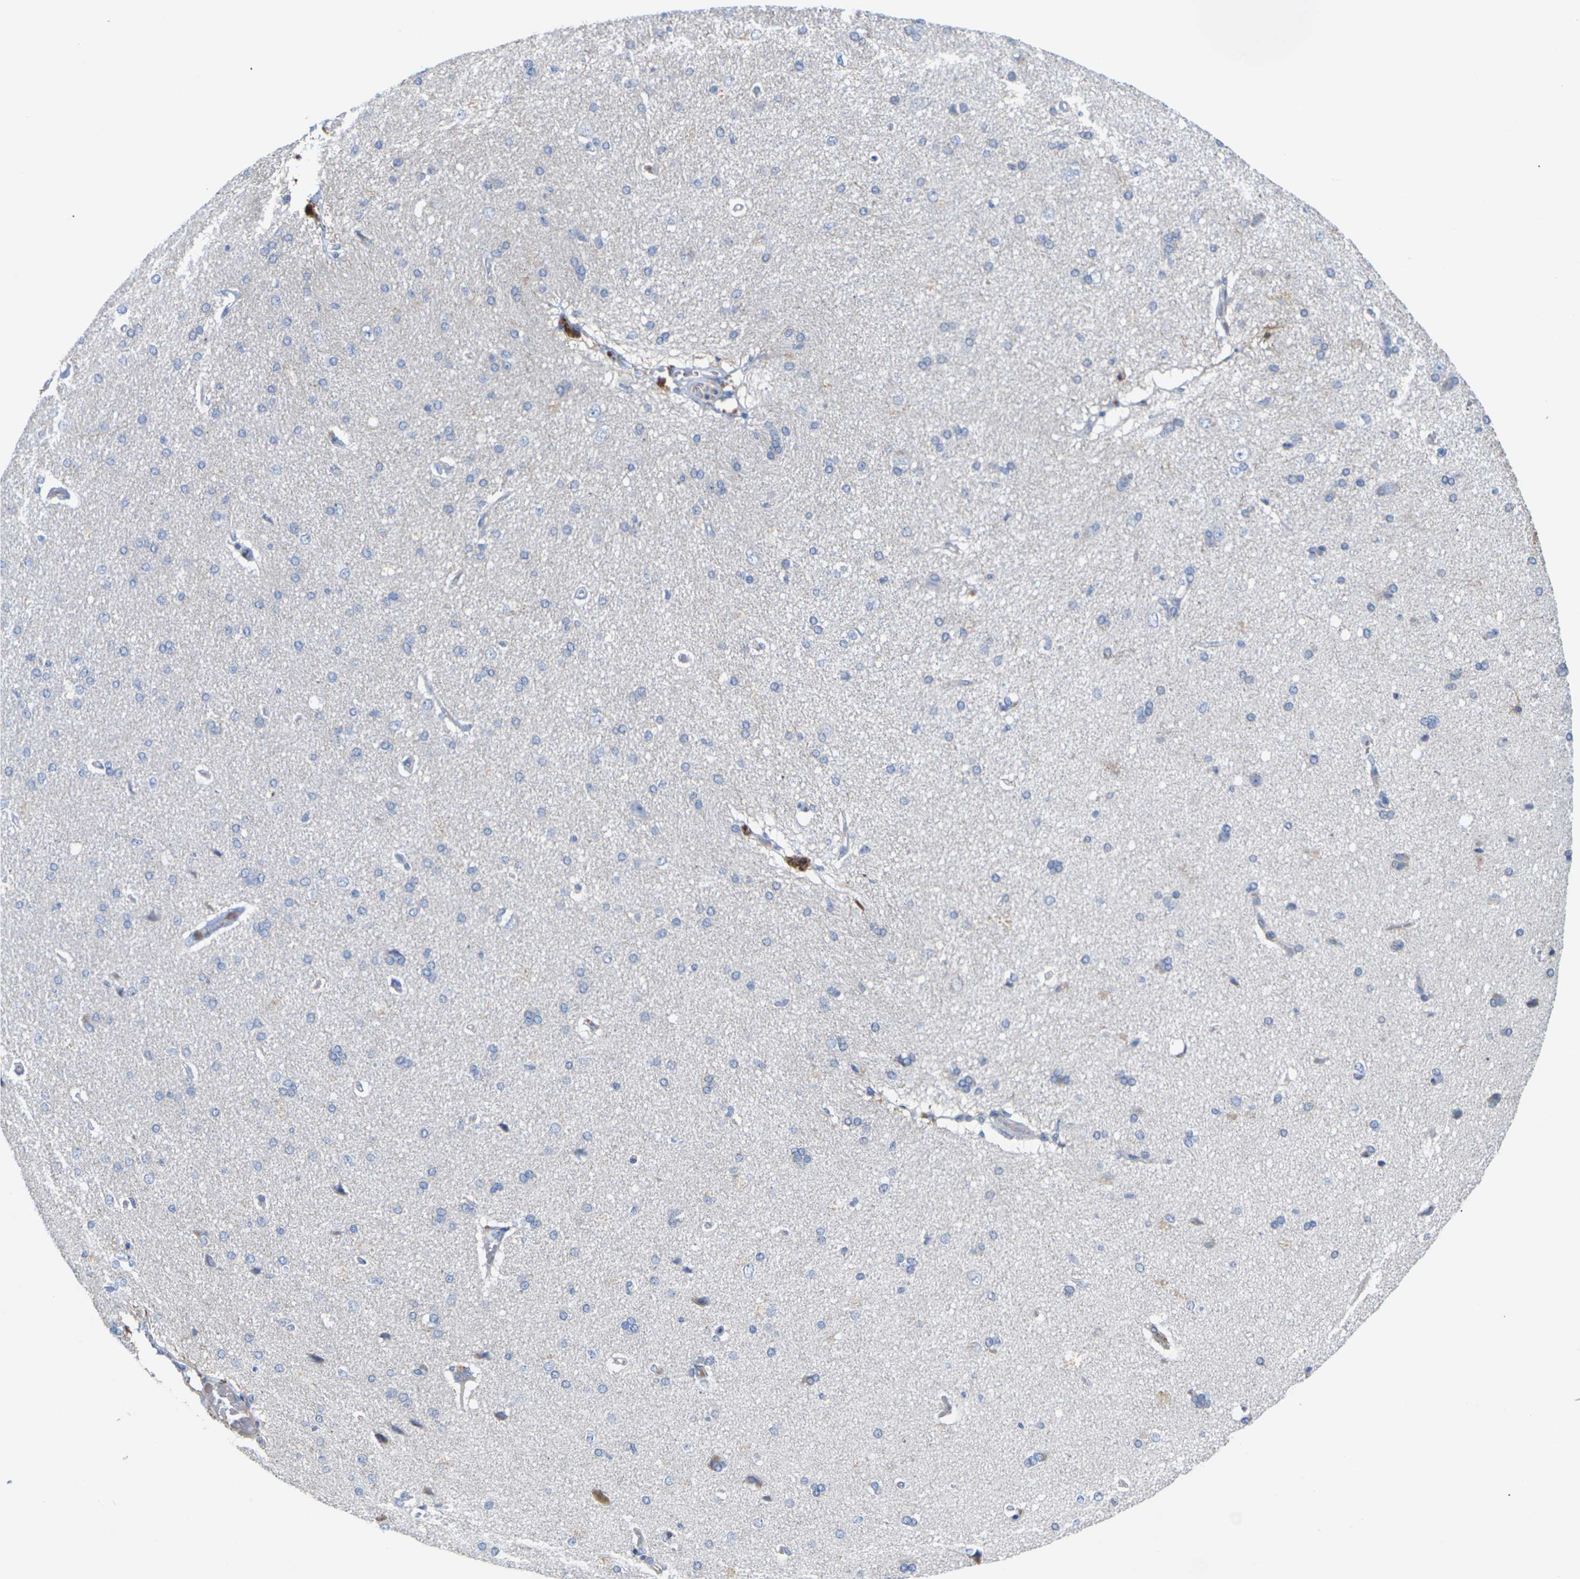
{"staining": {"intensity": "negative", "quantity": "none", "location": "none"}, "tissue": "cerebral cortex", "cell_type": "Endothelial cells", "image_type": "normal", "snomed": [{"axis": "morphology", "description": "Normal tissue, NOS"}, {"axis": "topography", "description": "Cerebral cortex"}], "caption": "High magnification brightfield microscopy of benign cerebral cortex stained with DAB (3,3'-diaminobenzidine) (brown) and counterstained with hematoxylin (blue): endothelial cells show no significant positivity.", "gene": "TMCO4", "patient": {"sex": "male", "age": 62}}